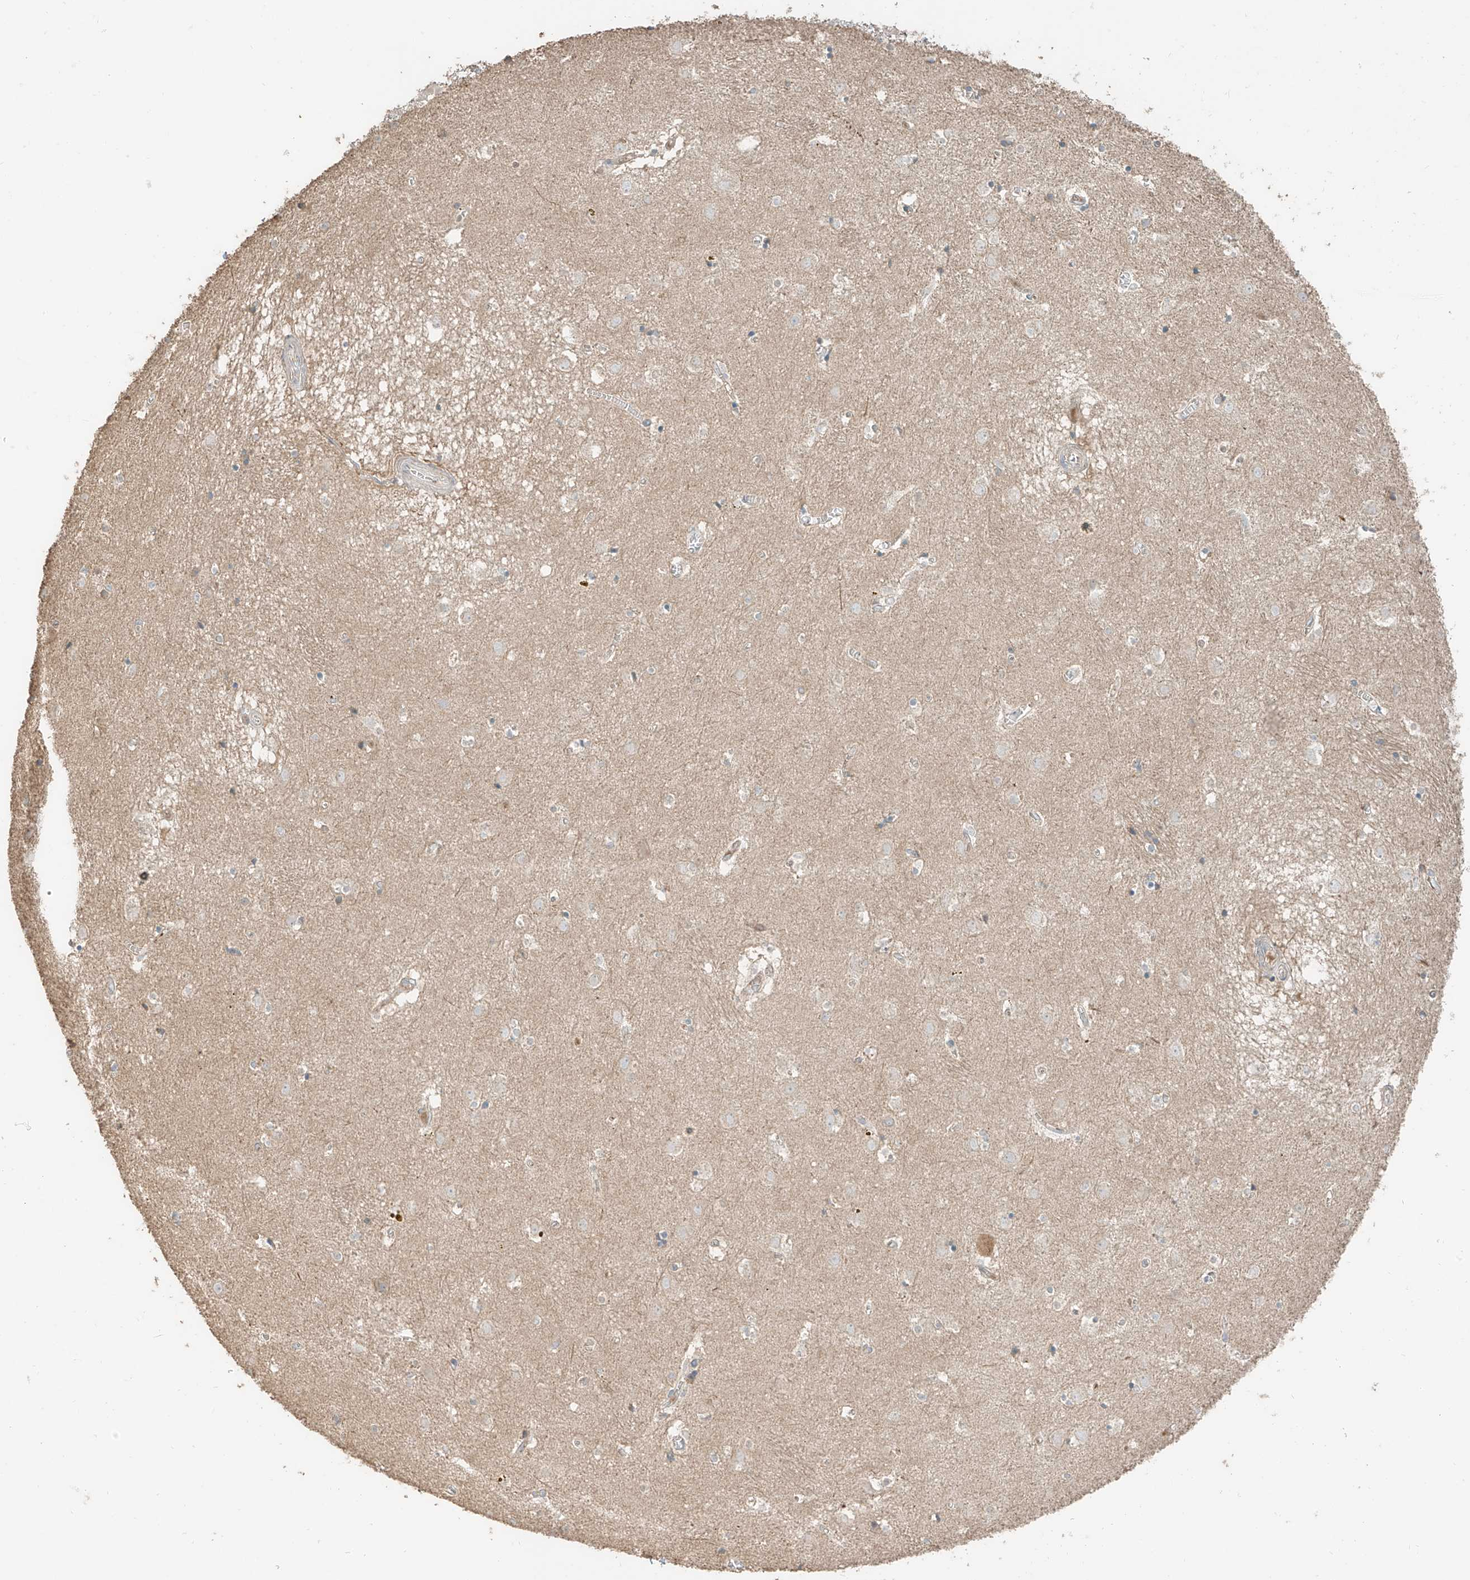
{"staining": {"intensity": "negative", "quantity": "none", "location": "none"}, "tissue": "caudate", "cell_type": "Glial cells", "image_type": "normal", "snomed": [{"axis": "morphology", "description": "Normal tissue, NOS"}, {"axis": "topography", "description": "Lateral ventricle wall"}], "caption": "High power microscopy image of an immunohistochemistry (IHC) histopathology image of benign caudate, revealing no significant positivity in glial cells.", "gene": "RFTN2", "patient": {"sex": "male", "age": 70}}